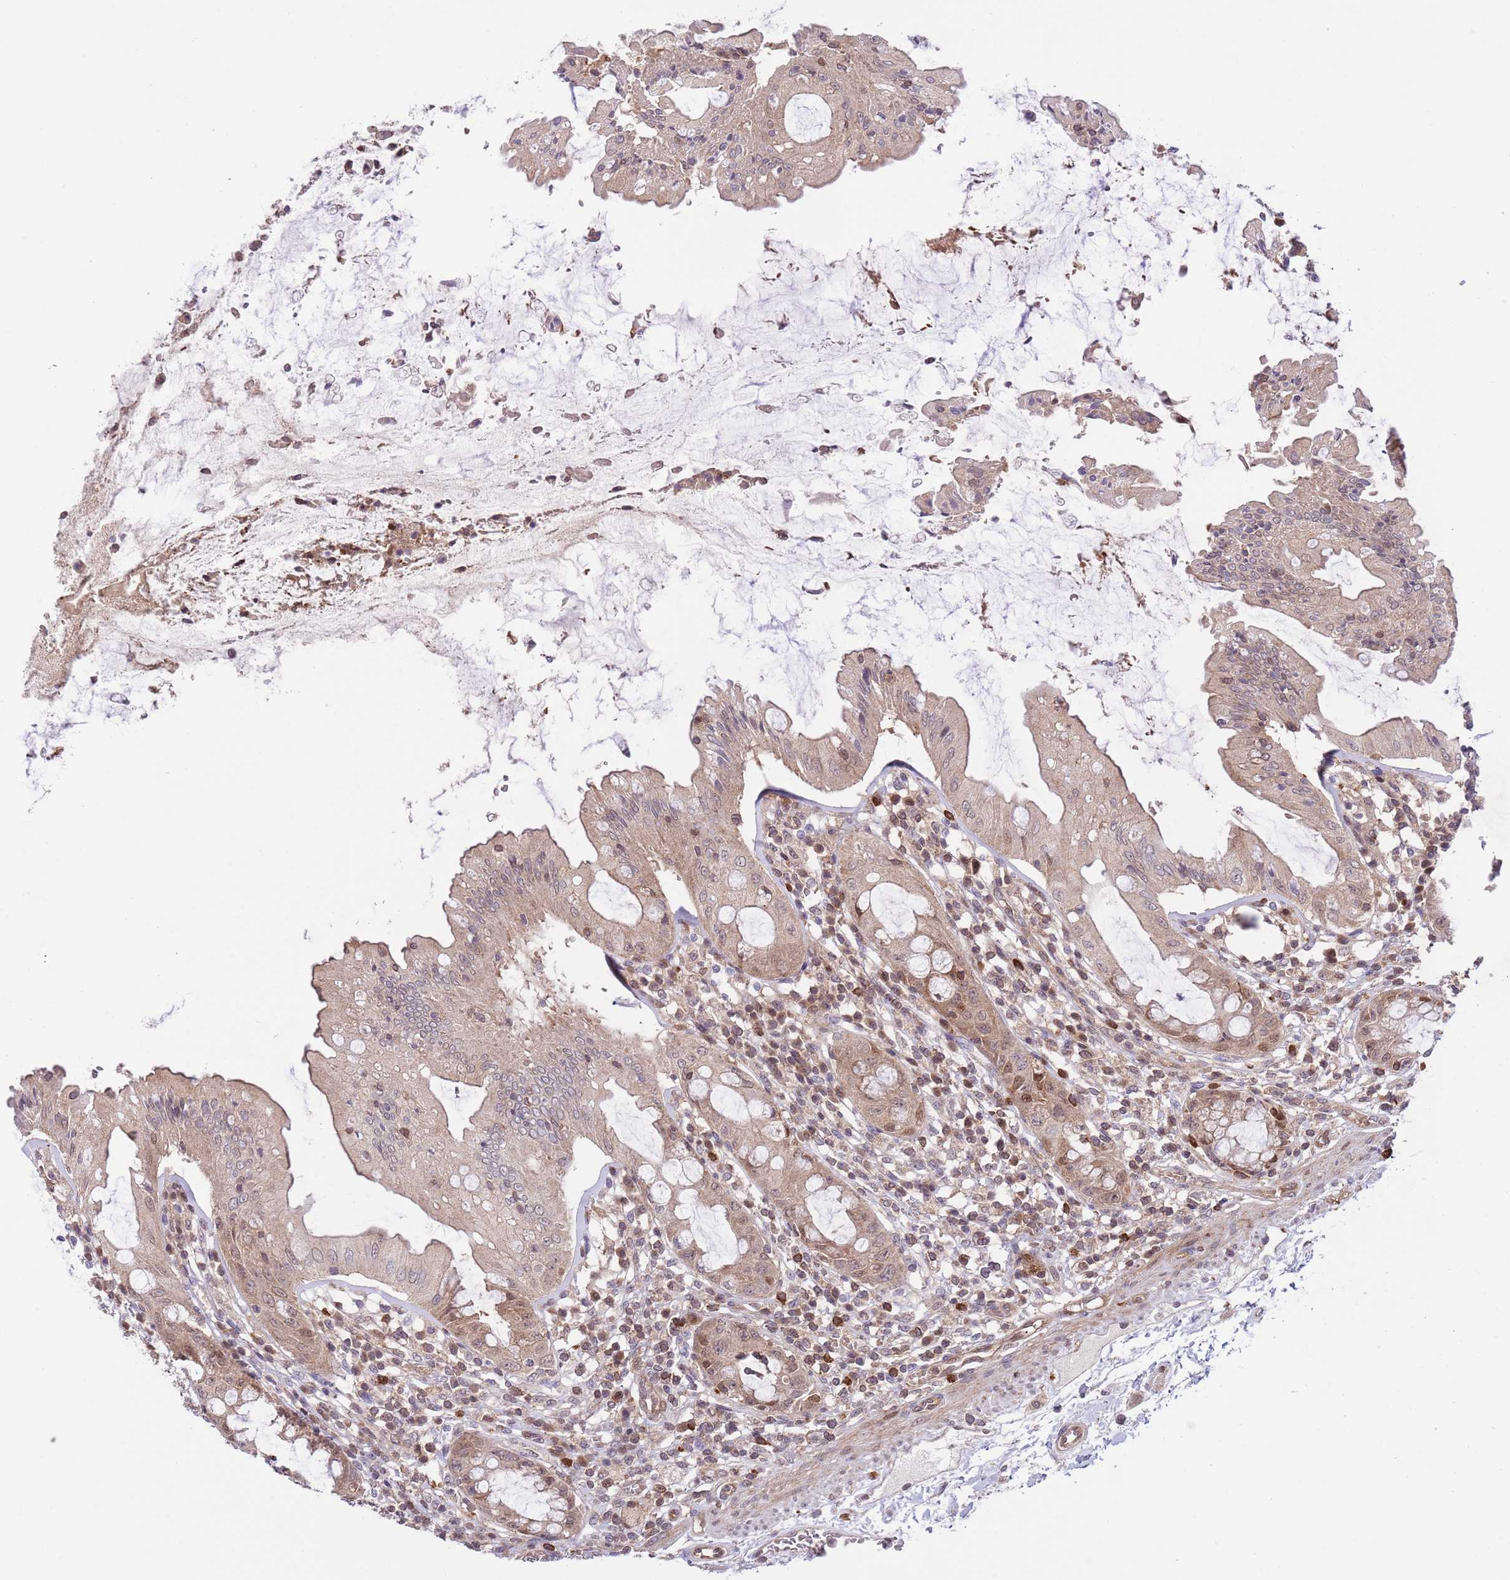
{"staining": {"intensity": "strong", "quantity": "25%-75%", "location": "cytoplasmic/membranous,nuclear"}, "tissue": "rectum", "cell_type": "Glandular cells", "image_type": "normal", "snomed": [{"axis": "morphology", "description": "Normal tissue, NOS"}, {"axis": "topography", "description": "Rectum"}], "caption": "An image showing strong cytoplasmic/membranous,nuclear positivity in about 25%-75% of glandular cells in unremarkable rectum, as visualized by brown immunohistochemical staining.", "gene": "HDHD2", "patient": {"sex": "female", "age": 57}}